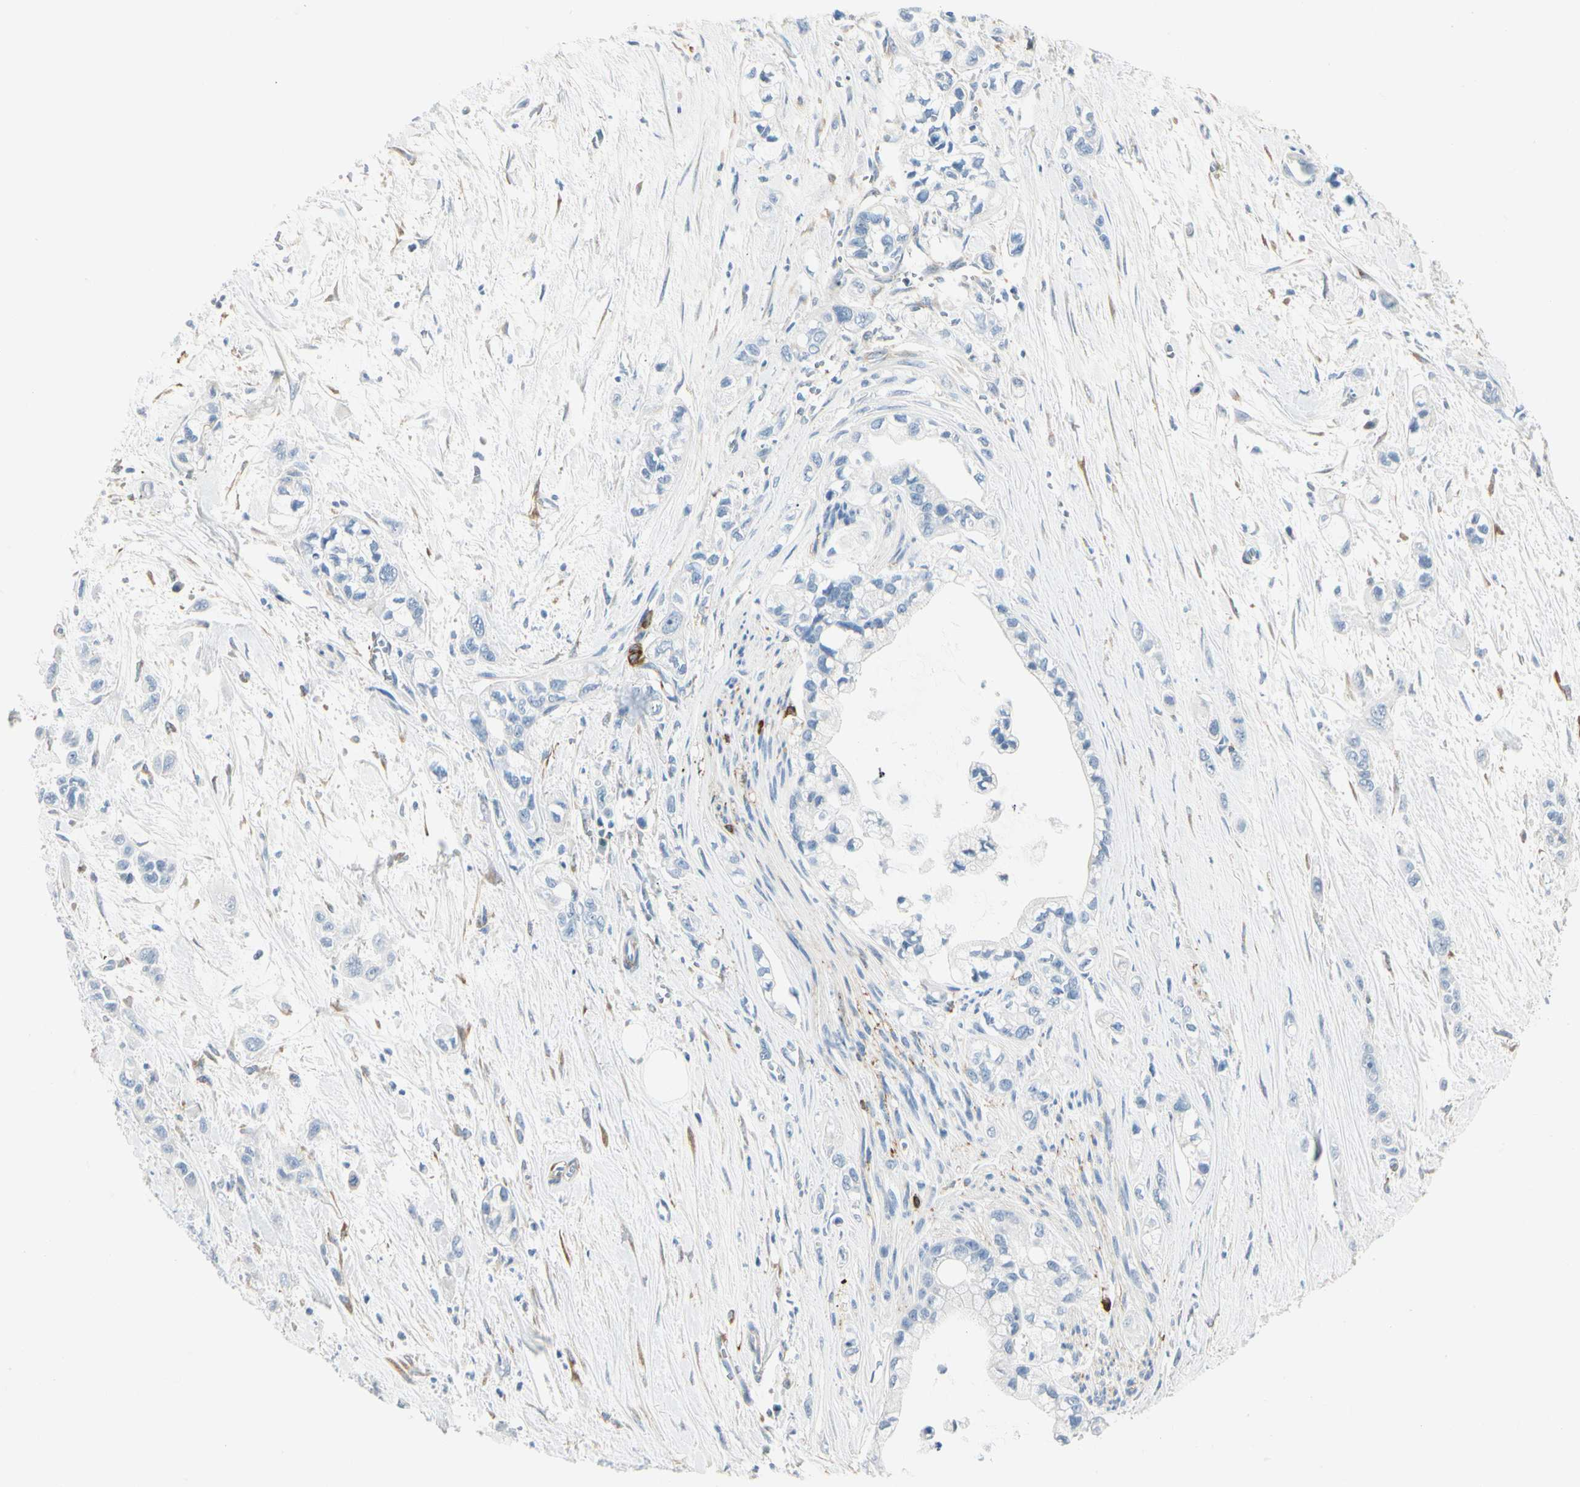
{"staining": {"intensity": "negative", "quantity": "none", "location": "none"}, "tissue": "pancreatic cancer", "cell_type": "Tumor cells", "image_type": "cancer", "snomed": [{"axis": "morphology", "description": "Adenocarcinoma, NOS"}, {"axis": "topography", "description": "Pancreas"}], "caption": "This image is of pancreatic adenocarcinoma stained with immunohistochemistry (IHC) to label a protein in brown with the nuclei are counter-stained blue. There is no positivity in tumor cells.", "gene": "AMPH", "patient": {"sex": "male", "age": 74}}